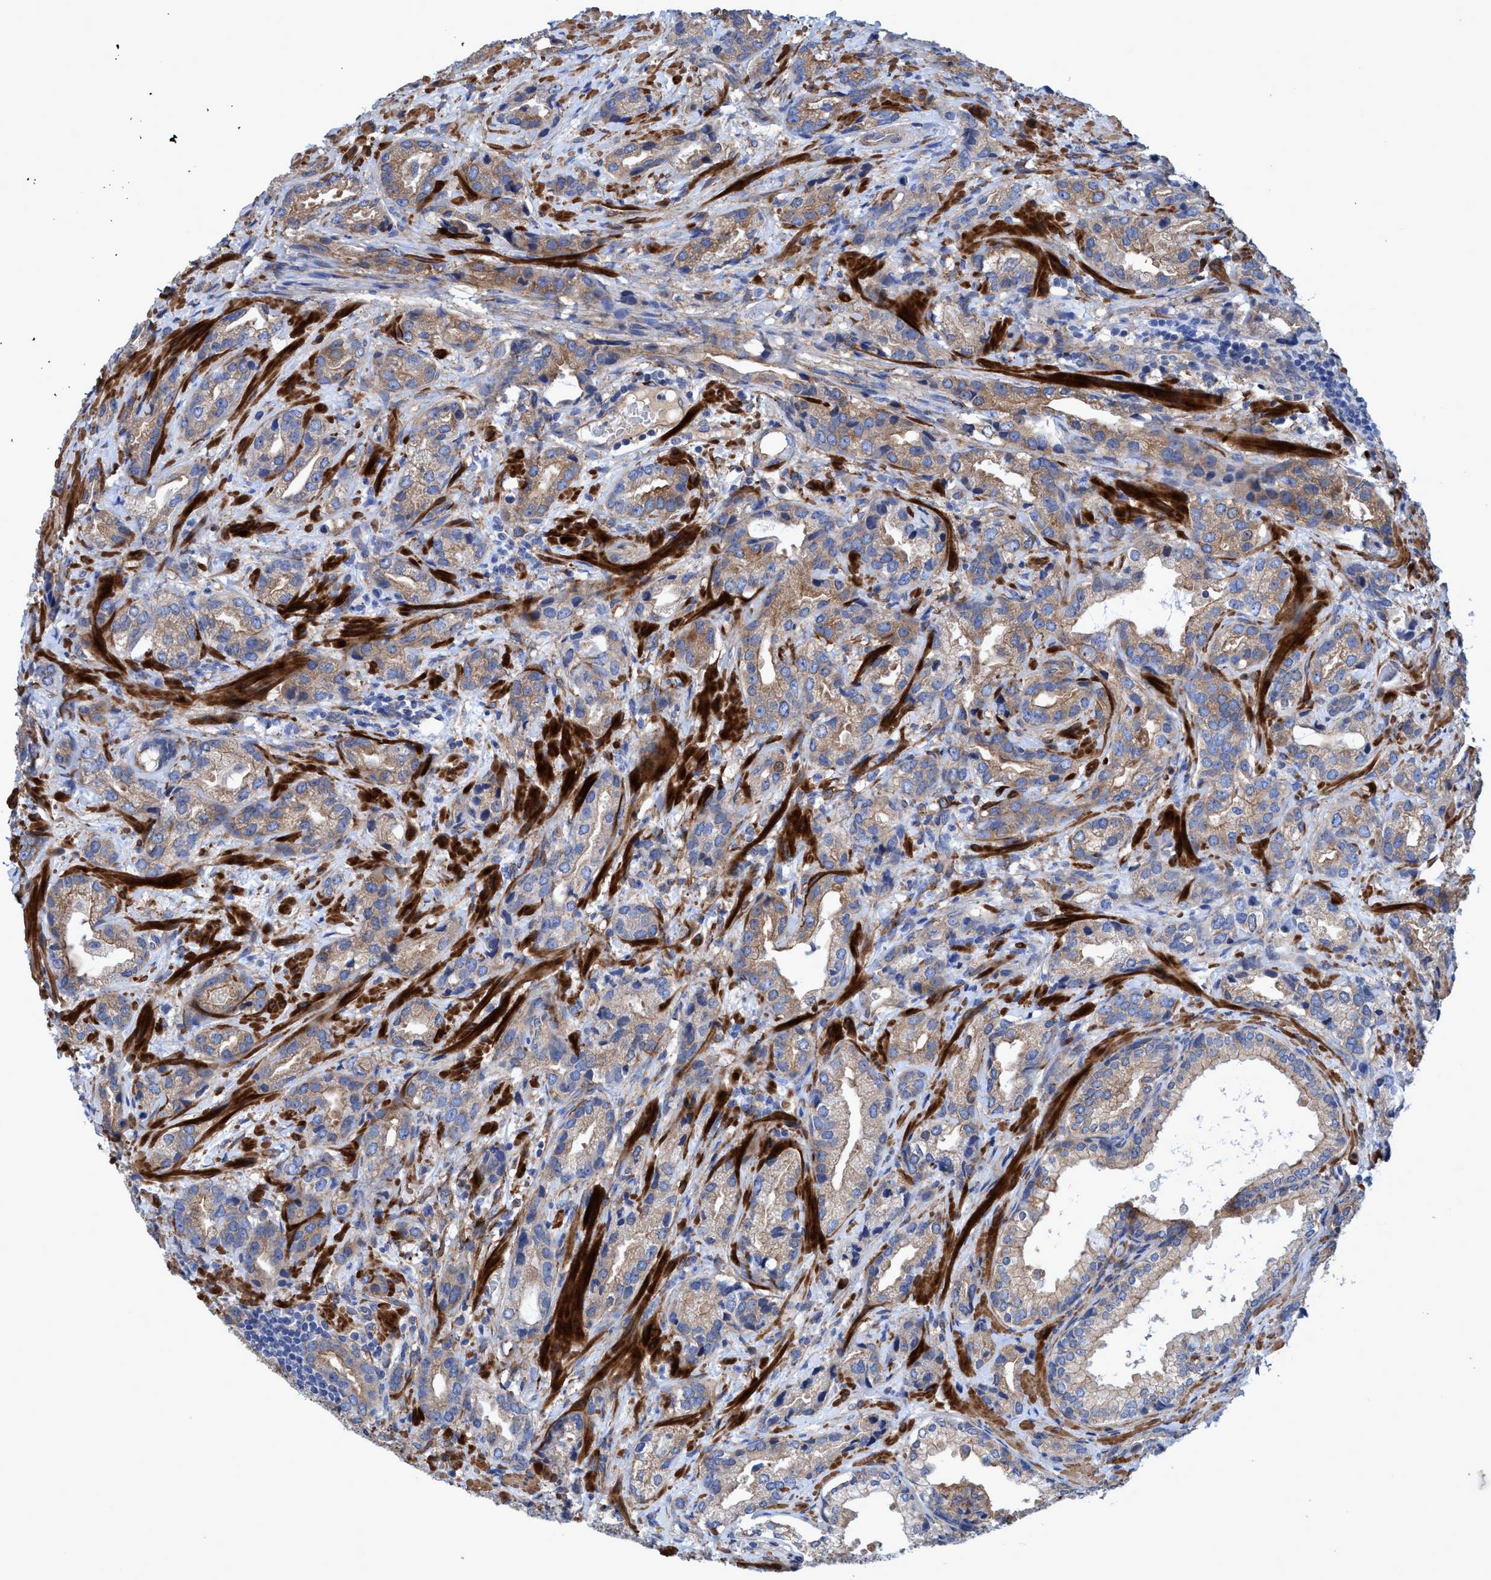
{"staining": {"intensity": "moderate", "quantity": ">75%", "location": "cytoplasmic/membranous"}, "tissue": "prostate cancer", "cell_type": "Tumor cells", "image_type": "cancer", "snomed": [{"axis": "morphology", "description": "Adenocarcinoma, High grade"}, {"axis": "topography", "description": "Prostate"}], "caption": "Protein expression analysis of human prostate cancer (adenocarcinoma (high-grade)) reveals moderate cytoplasmic/membranous expression in about >75% of tumor cells.", "gene": "GULP1", "patient": {"sex": "male", "age": 63}}